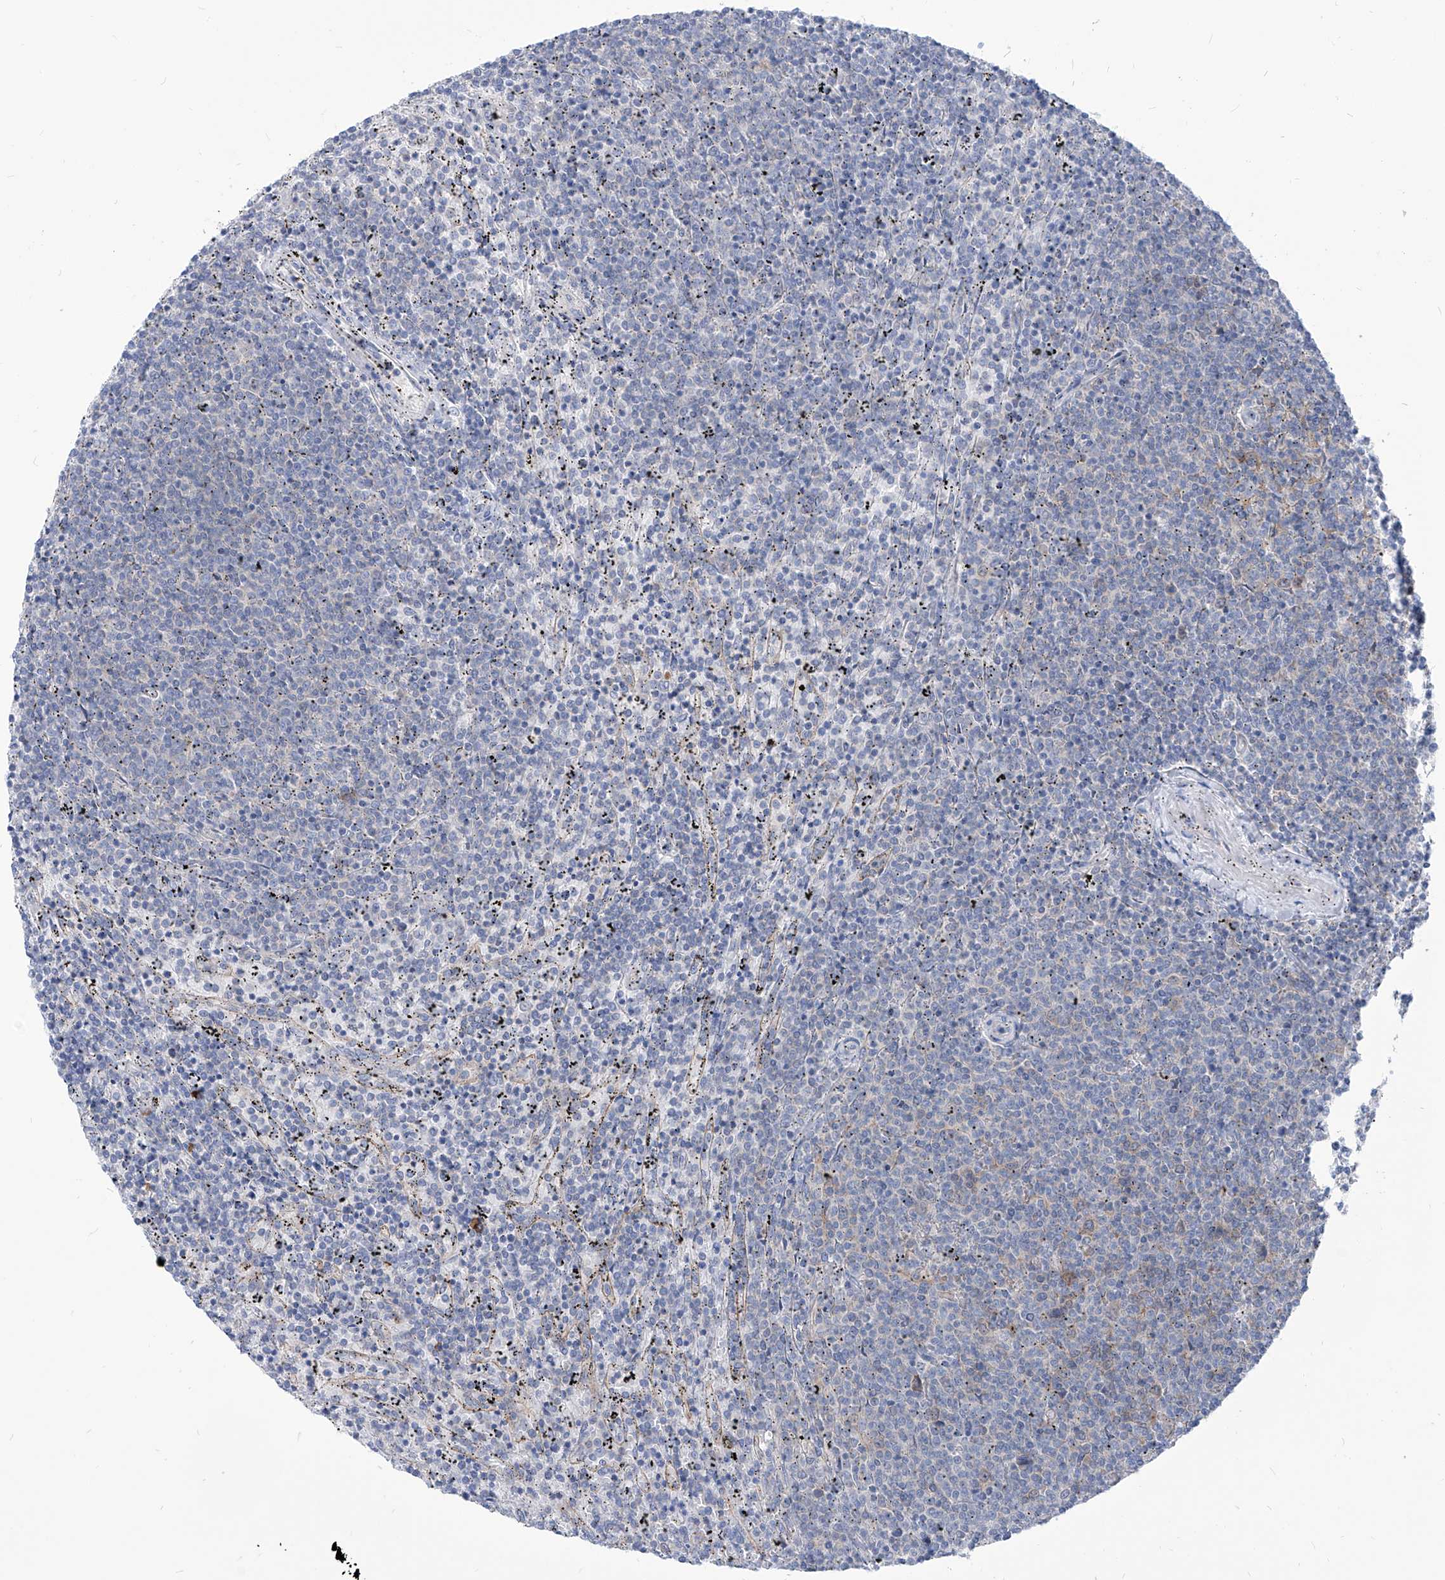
{"staining": {"intensity": "negative", "quantity": "none", "location": "none"}, "tissue": "lymphoma", "cell_type": "Tumor cells", "image_type": "cancer", "snomed": [{"axis": "morphology", "description": "Malignant lymphoma, non-Hodgkin's type, Low grade"}, {"axis": "topography", "description": "Spleen"}], "caption": "Immunohistochemistry histopathology image of human malignant lymphoma, non-Hodgkin's type (low-grade) stained for a protein (brown), which exhibits no expression in tumor cells. Brightfield microscopy of IHC stained with DAB (3,3'-diaminobenzidine) (brown) and hematoxylin (blue), captured at high magnification.", "gene": "AKAP10", "patient": {"sex": "female", "age": 50}}